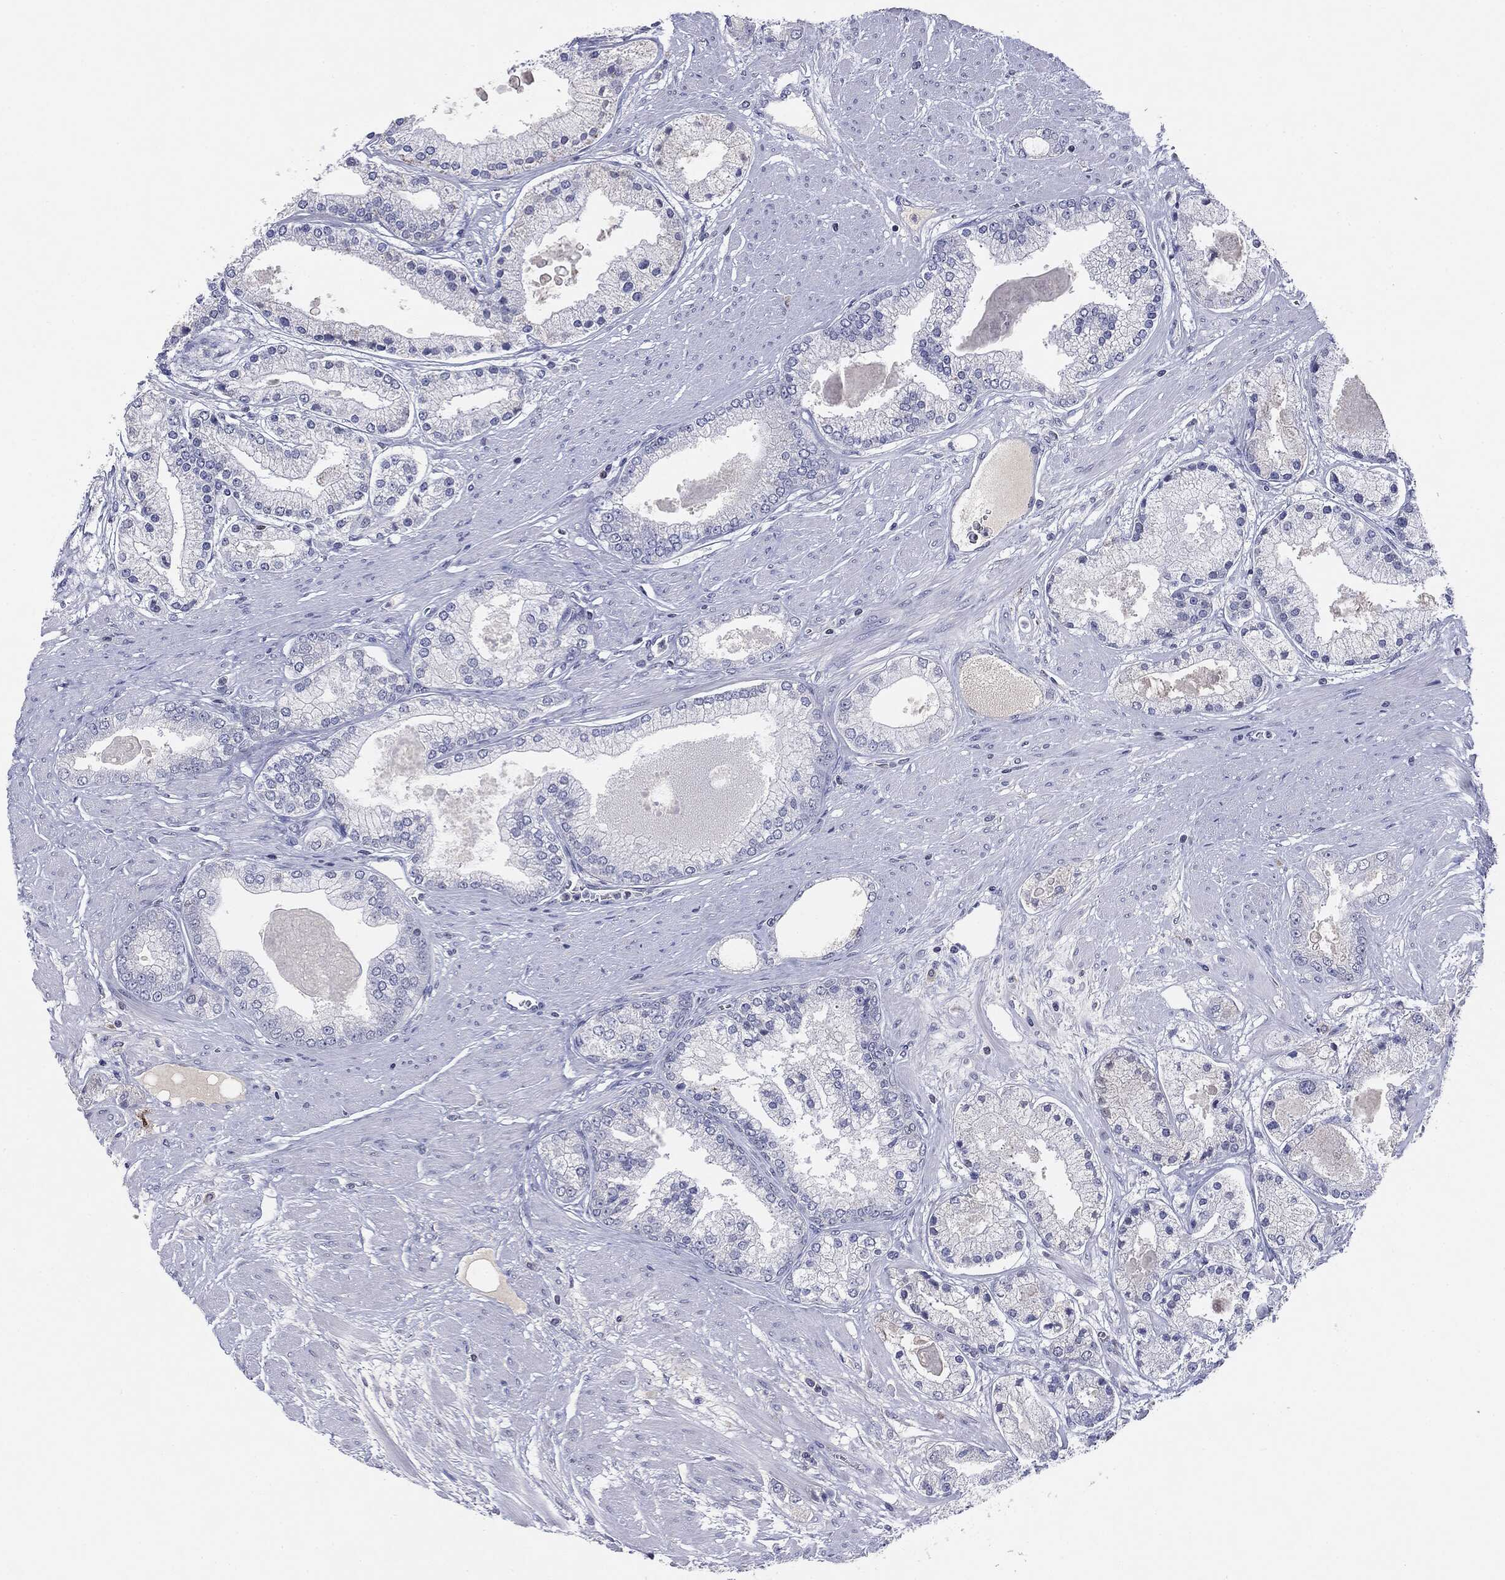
{"staining": {"intensity": "negative", "quantity": "none", "location": "none"}, "tissue": "prostate cancer", "cell_type": "Tumor cells", "image_type": "cancer", "snomed": [{"axis": "morphology", "description": "Adenocarcinoma, High grade"}, {"axis": "topography", "description": "Prostate"}], "caption": "The immunohistochemistry (IHC) photomicrograph has no significant expression in tumor cells of prostate cancer tissue. (DAB IHC, high magnification).", "gene": "KIF2C", "patient": {"sex": "male", "age": 67}}